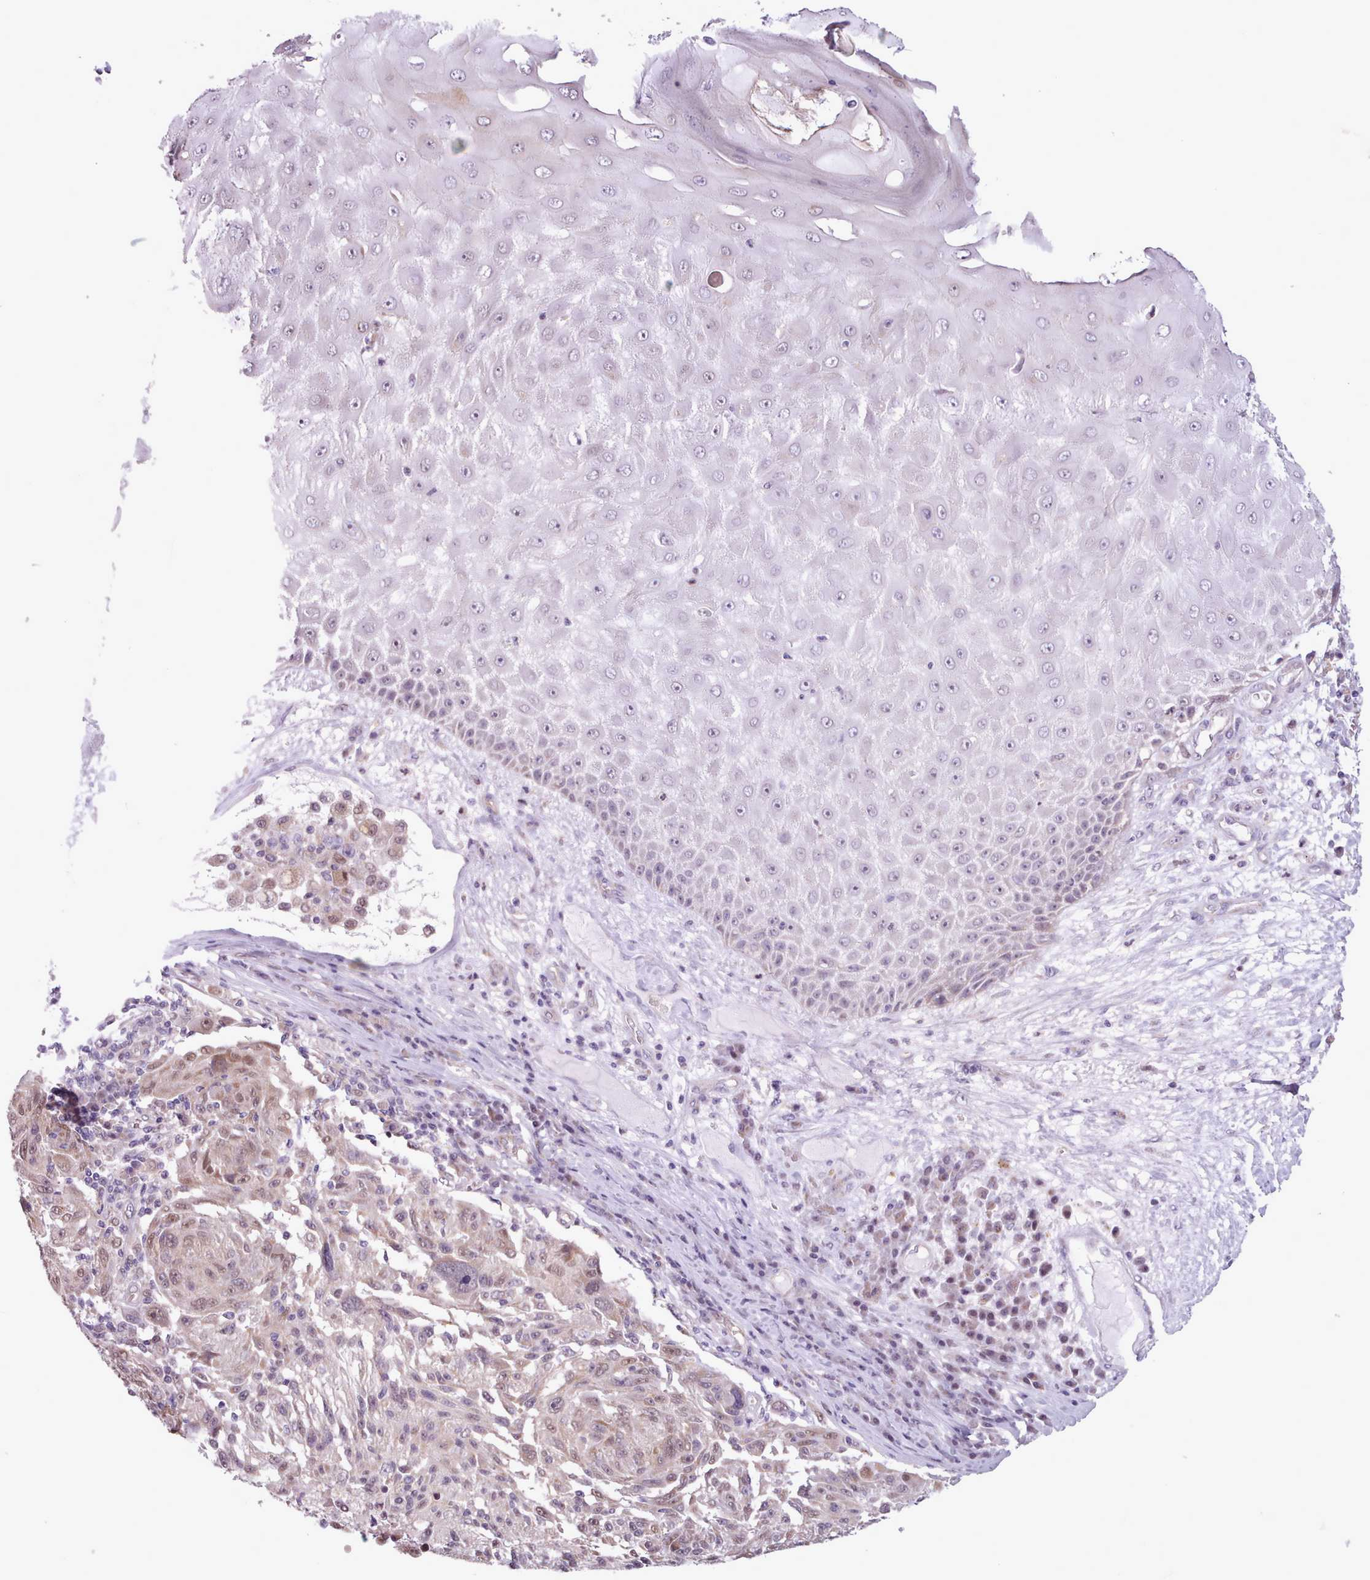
{"staining": {"intensity": "weak", "quantity": ">75%", "location": "nuclear"}, "tissue": "melanoma", "cell_type": "Tumor cells", "image_type": "cancer", "snomed": [{"axis": "morphology", "description": "Malignant melanoma, NOS"}, {"axis": "topography", "description": "Skin"}], "caption": "Tumor cells display weak nuclear staining in about >75% of cells in malignant melanoma. The staining was performed using DAB (3,3'-diaminobenzidine) to visualize the protein expression in brown, while the nuclei were stained in blue with hematoxylin (Magnification: 20x).", "gene": "SLURP1", "patient": {"sex": "male", "age": 53}}